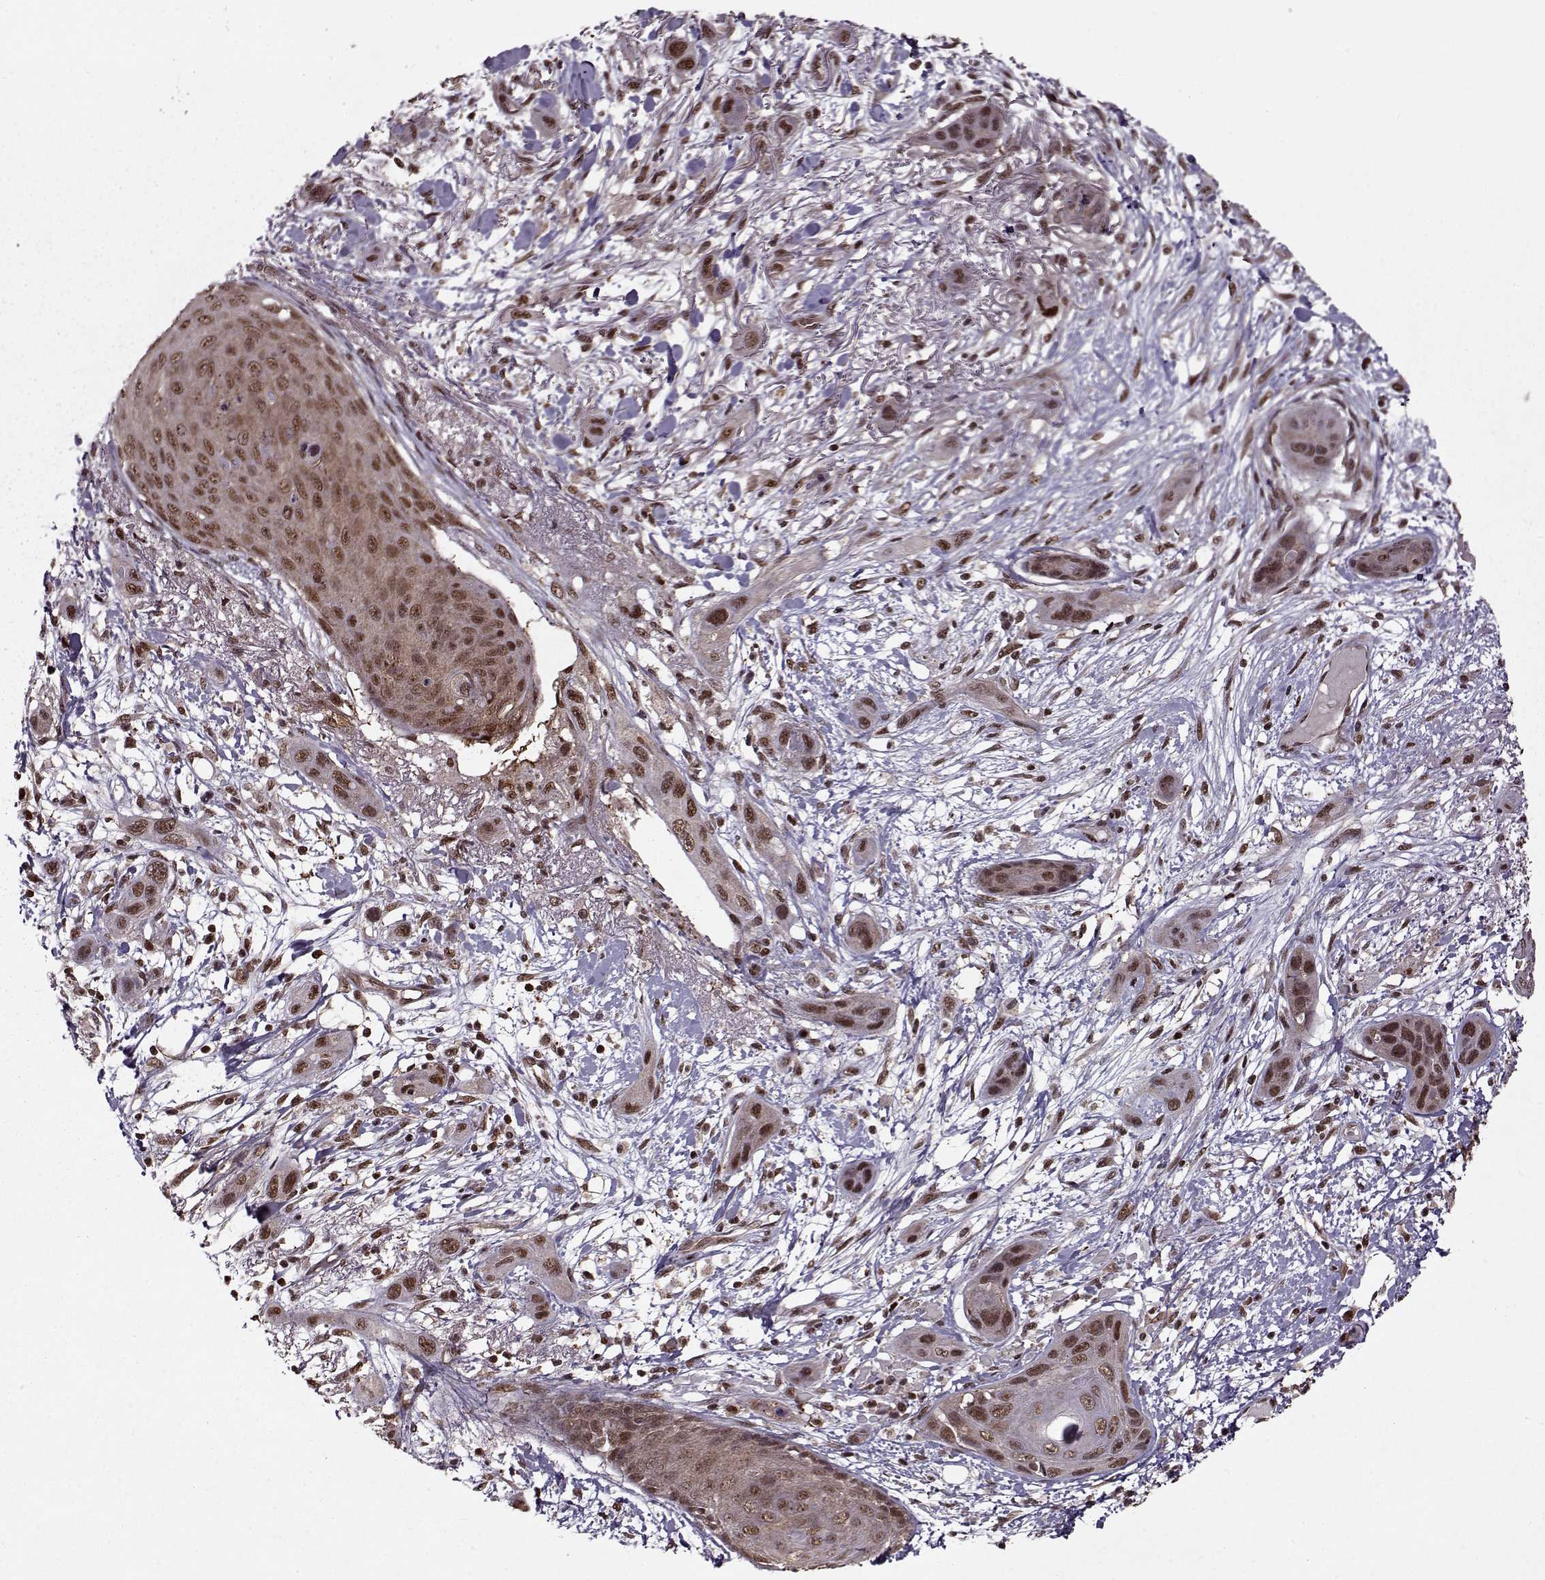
{"staining": {"intensity": "moderate", "quantity": ">75%", "location": "nuclear"}, "tissue": "skin cancer", "cell_type": "Tumor cells", "image_type": "cancer", "snomed": [{"axis": "morphology", "description": "Squamous cell carcinoma, NOS"}, {"axis": "topography", "description": "Skin"}], "caption": "Immunohistochemistry micrograph of skin cancer stained for a protein (brown), which shows medium levels of moderate nuclear expression in about >75% of tumor cells.", "gene": "PSMA7", "patient": {"sex": "male", "age": 79}}